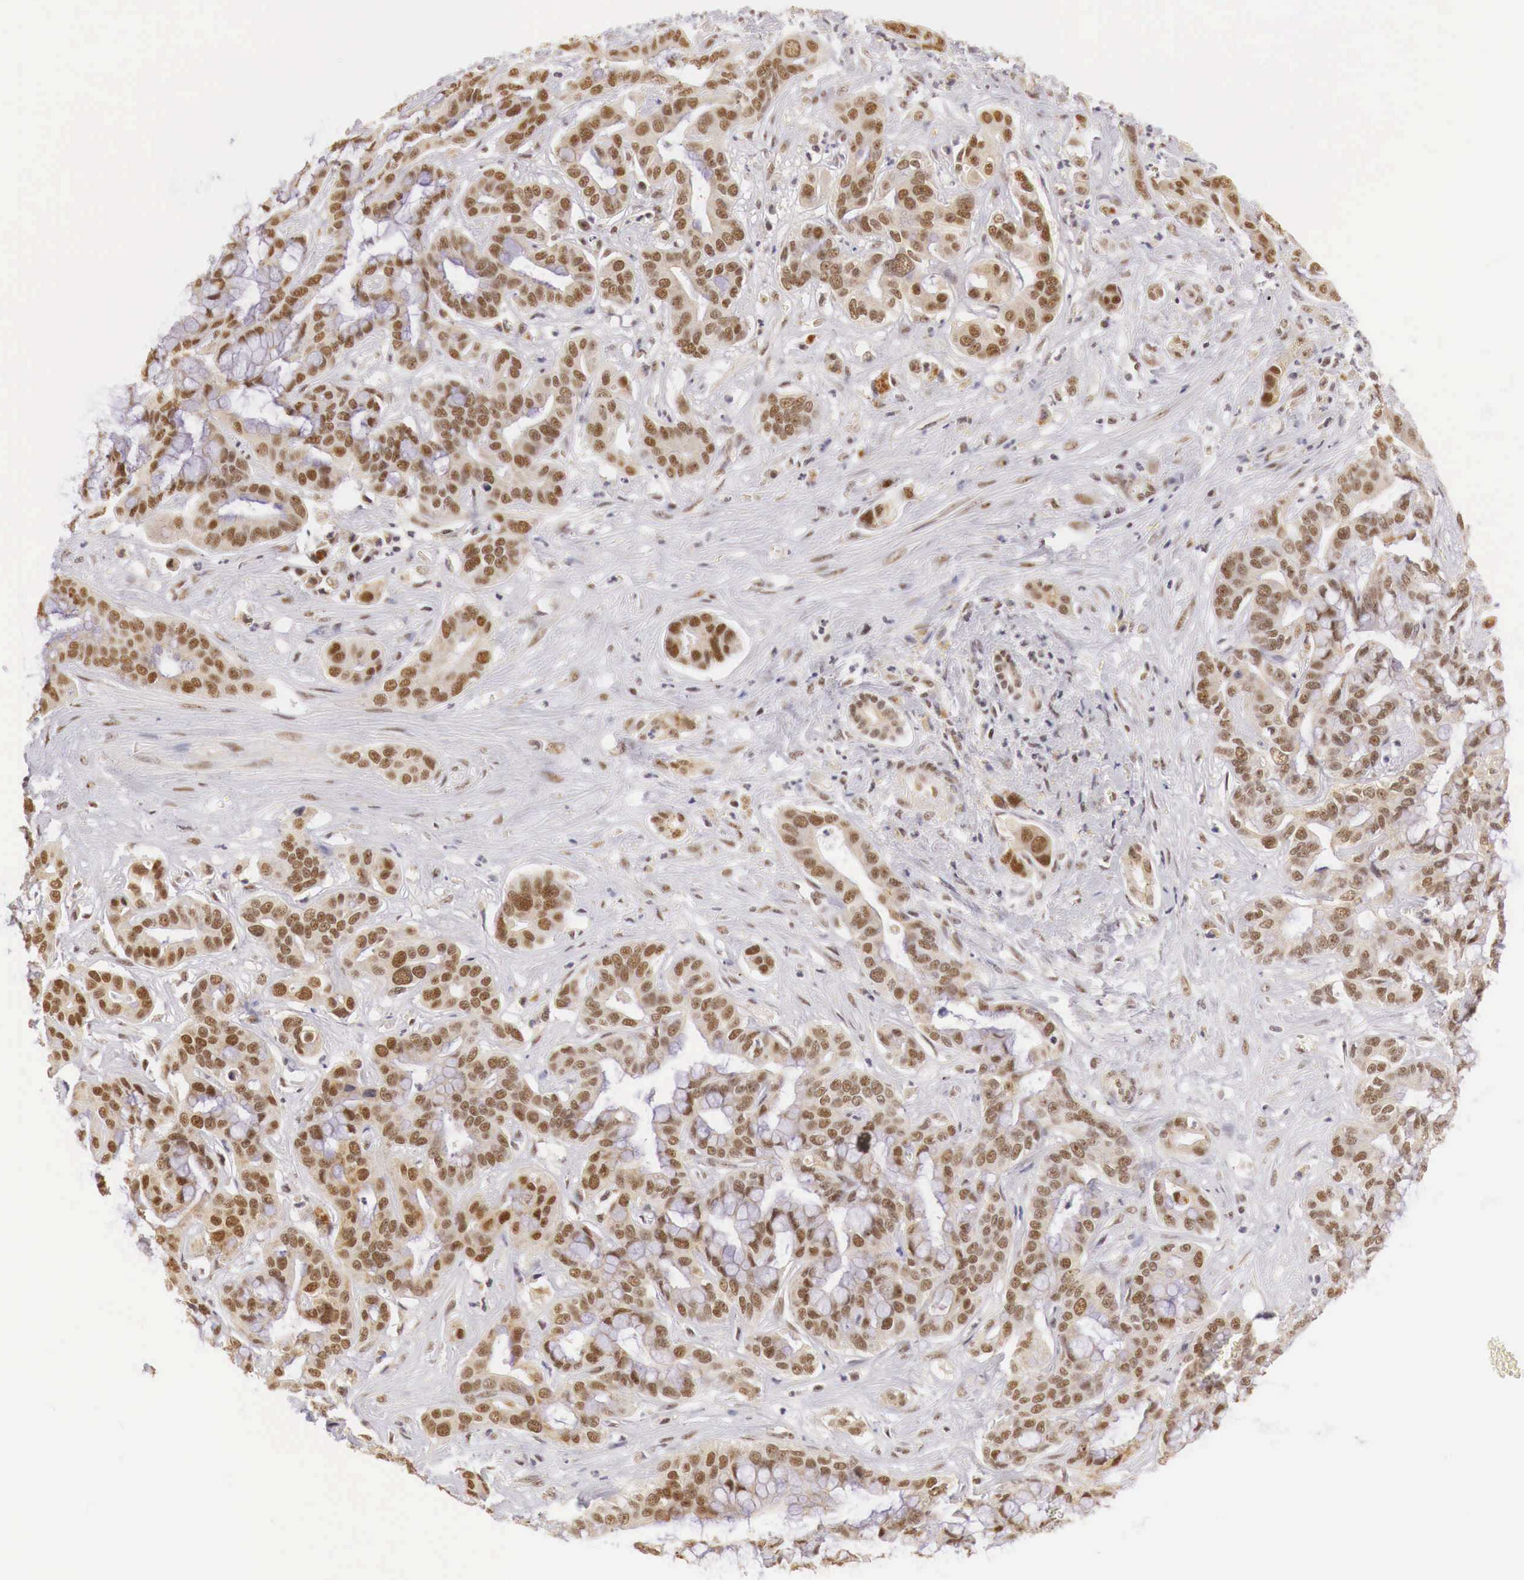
{"staining": {"intensity": "moderate", "quantity": ">75%", "location": "cytoplasmic/membranous,nuclear"}, "tissue": "liver cancer", "cell_type": "Tumor cells", "image_type": "cancer", "snomed": [{"axis": "morphology", "description": "Cholangiocarcinoma"}, {"axis": "topography", "description": "Liver"}], "caption": "IHC staining of cholangiocarcinoma (liver), which reveals medium levels of moderate cytoplasmic/membranous and nuclear staining in approximately >75% of tumor cells indicating moderate cytoplasmic/membranous and nuclear protein staining. The staining was performed using DAB (brown) for protein detection and nuclei were counterstained in hematoxylin (blue).", "gene": "GPKOW", "patient": {"sex": "female", "age": 65}}